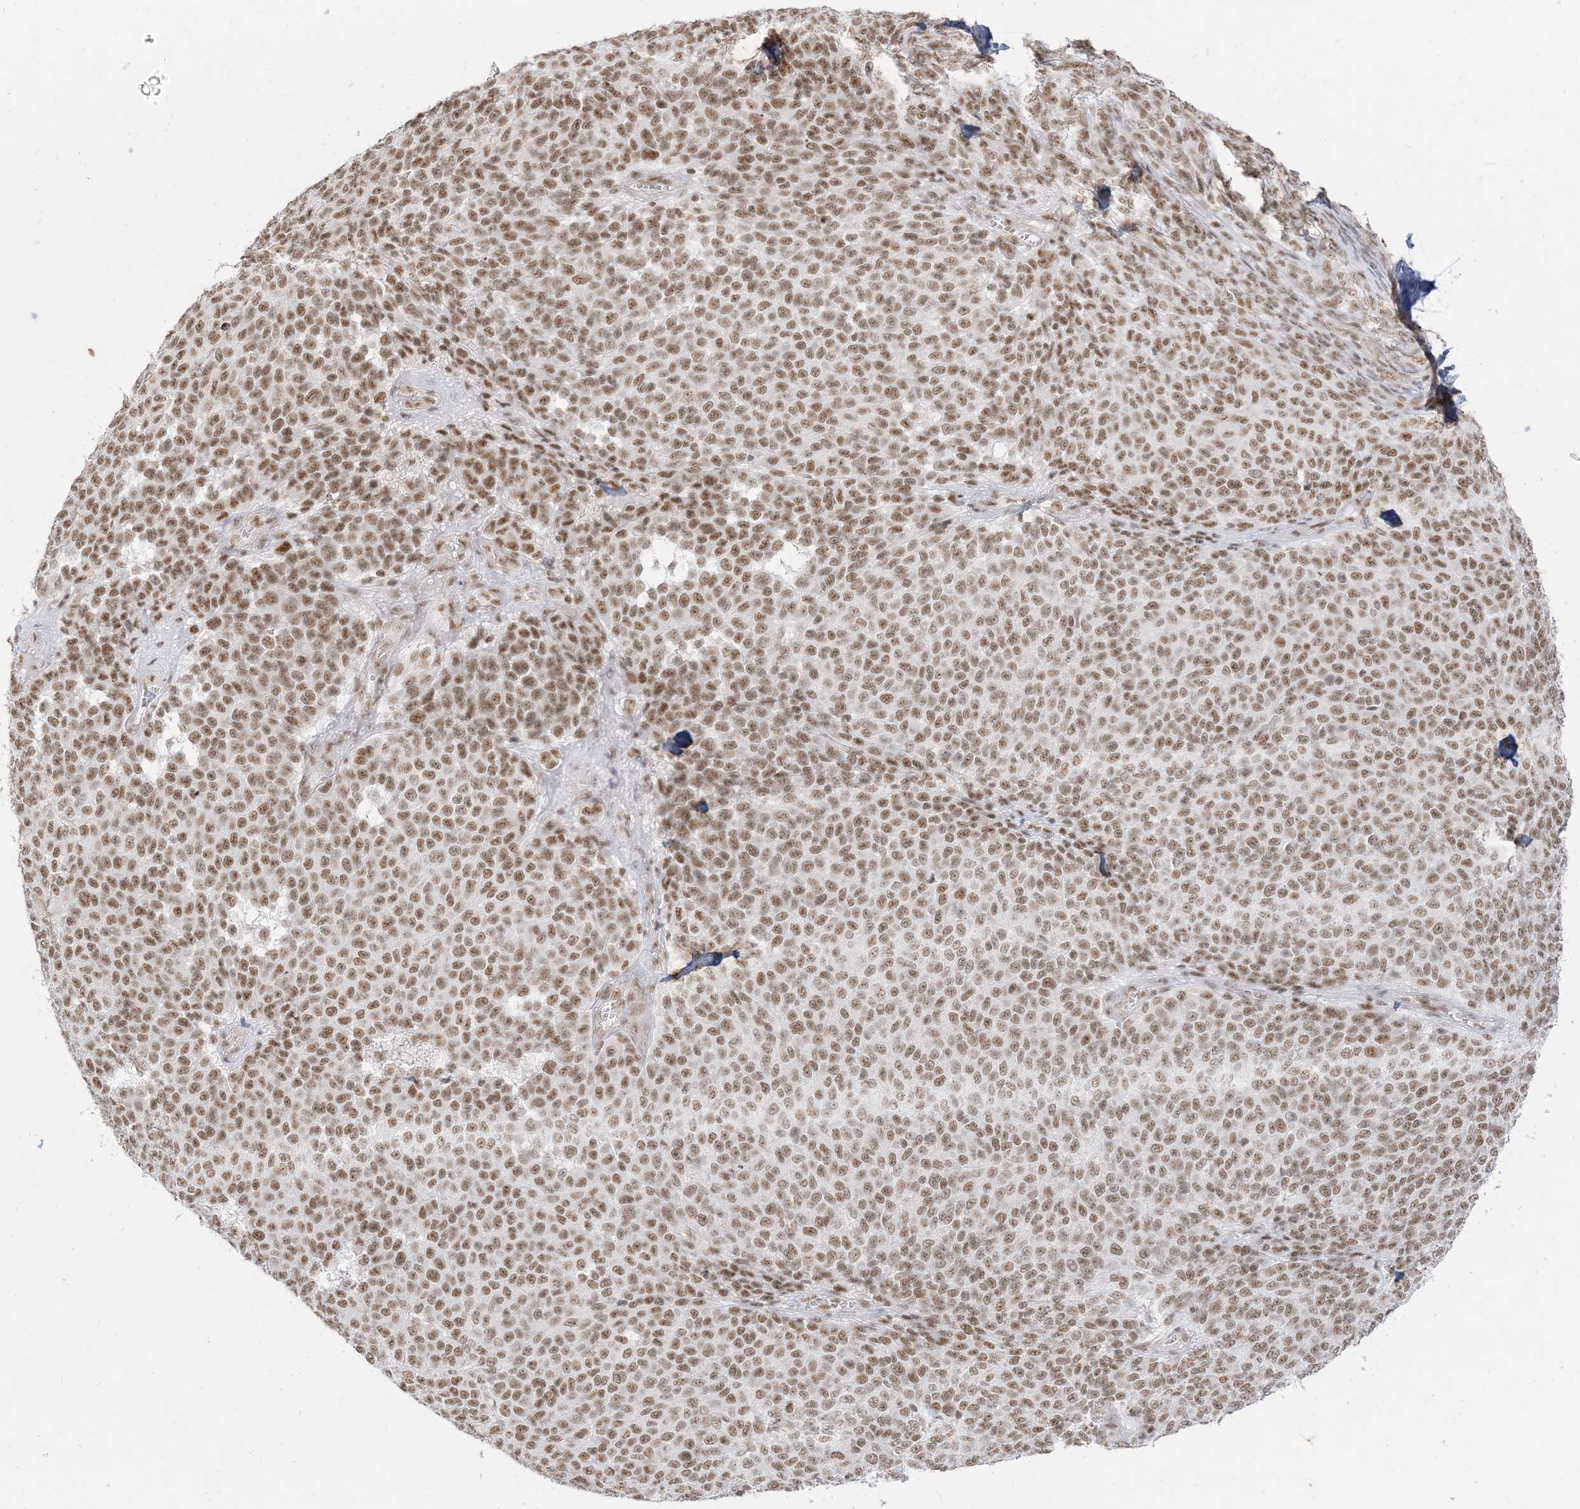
{"staining": {"intensity": "moderate", "quantity": ">75%", "location": "nuclear"}, "tissue": "melanoma", "cell_type": "Tumor cells", "image_type": "cancer", "snomed": [{"axis": "morphology", "description": "Malignant melanoma, NOS"}, {"axis": "topography", "description": "Skin"}], "caption": "Protein analysis of melanoma tissue displays moderate nuclear staining in approximately >75% of tumor cells.", "gene": "ARGLU1", "patient": {"sex": "male", "age": 73}}